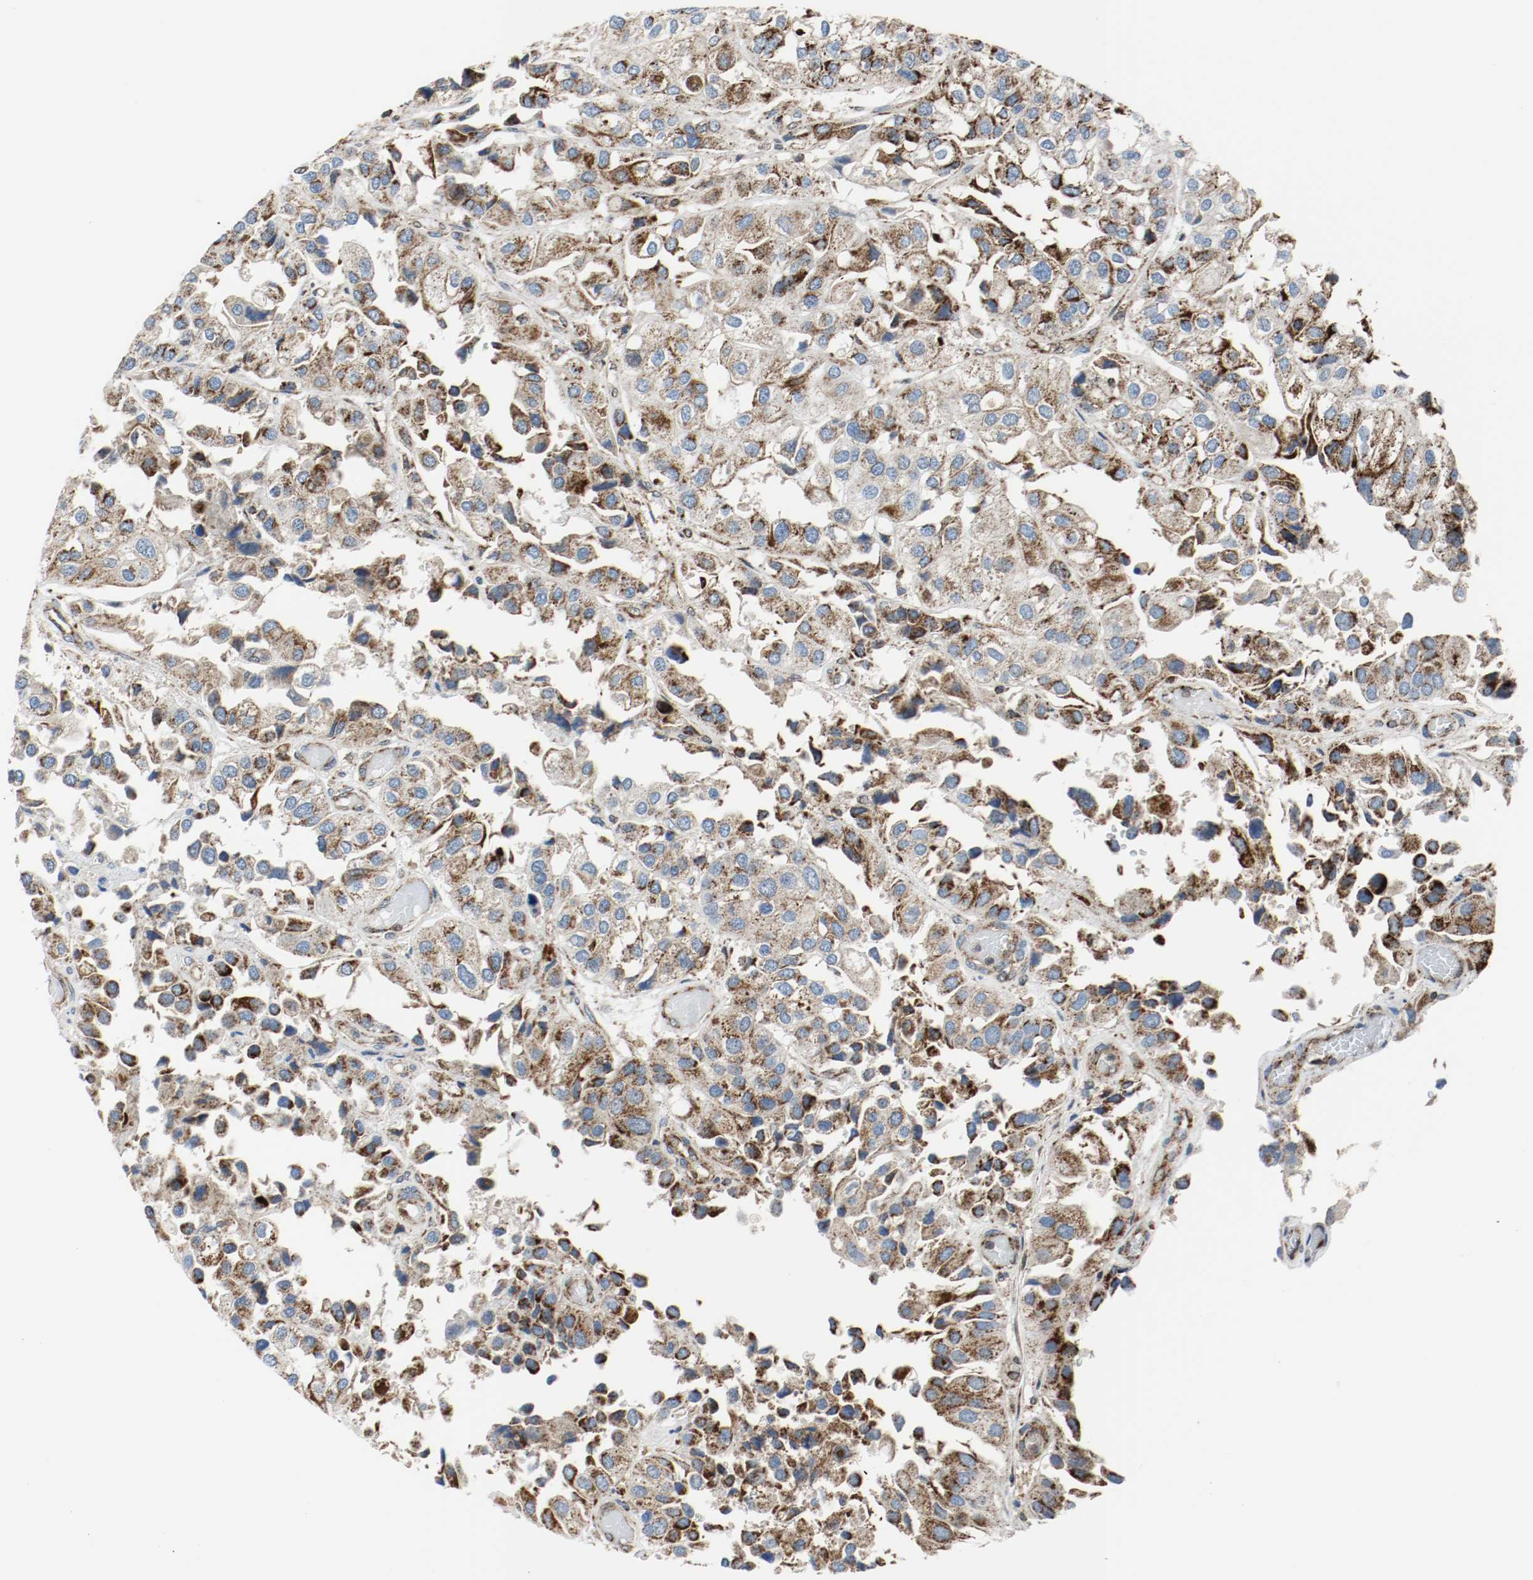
{"staining": {"intensity": "strong", "quantity": ">75%", "location": "cytoplasmic/membranous"}, "tissue": "urothelial cancer", "cell_type": "Tumor cells", "image_type": "cancer", "snomed": [{"axis": "morphology", "description": "Urothelial carcinoma, High grade"}, {"axis": "topography", "description": "Urinary bladder"}], "caption": "Immunohistochemical staining of human urothelial cancer exhibits strong cytoplasmic/membranous protein staining in about >75% of tumor cells.", "gene": "TXNRD1", "patient": {"sex": "female", "age": 64}}